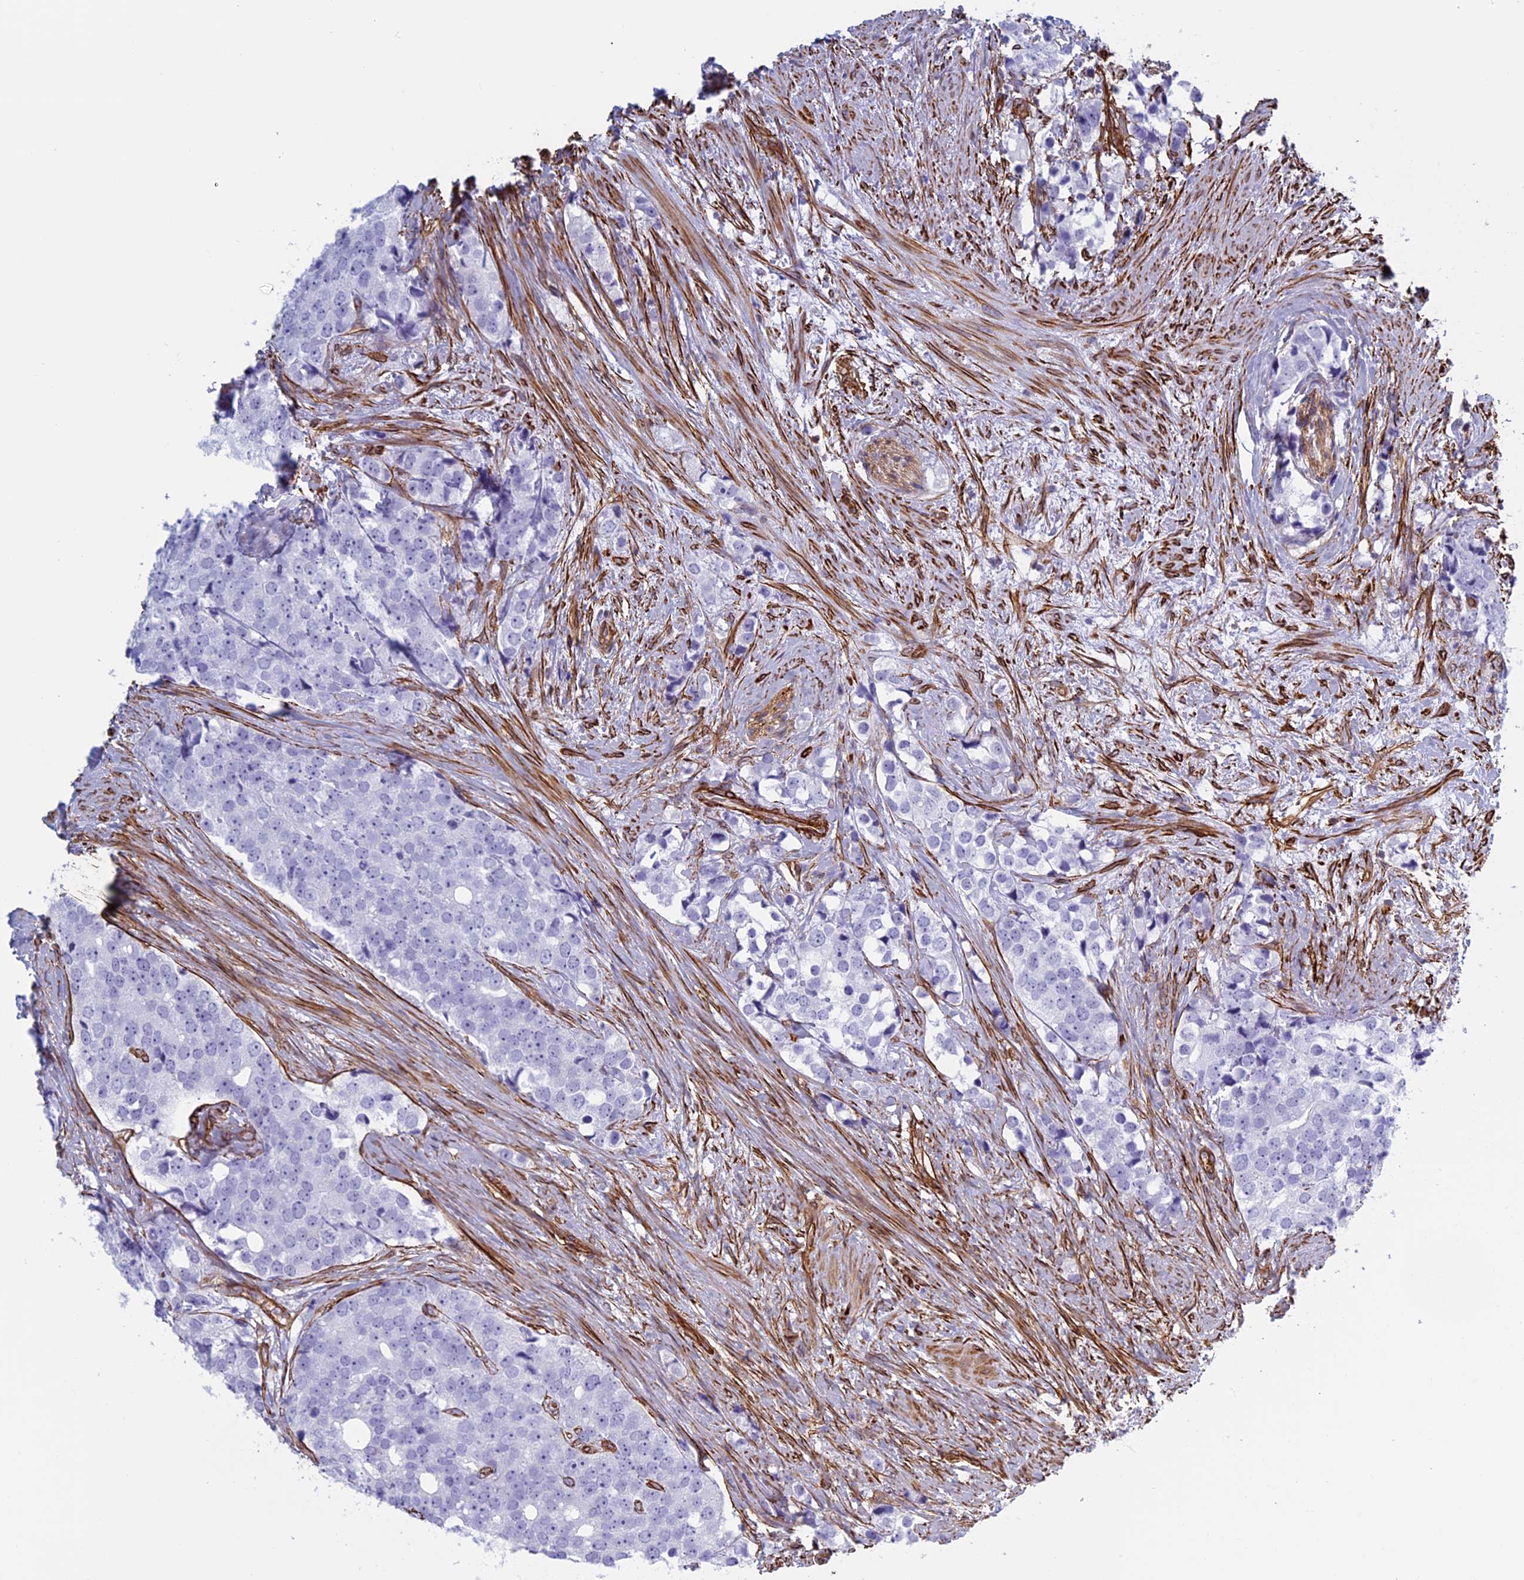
{"staining": {"intensity": "negative", "quantity": "none", "location": "none"}, "tissue": "prostate cancer", "cell_type": "Tumor cells", "image_type": "cancer", "snomed": [{"axis": "morphology", "description": "Adenocarcinoma, High grade"}, {"axis": "topography", "description": "Prostate"}], "caption": "The photomicrograph reveals no significant staining in tumor cells of prostate cancer. The staining is performed using DAB (3,3'-diaminobenzidine) brown chromogen with nuclei counter-stained in using hematoxylin.", "gene": "ANGPTL2", "patient": {"sex": "male", "age": 49}}